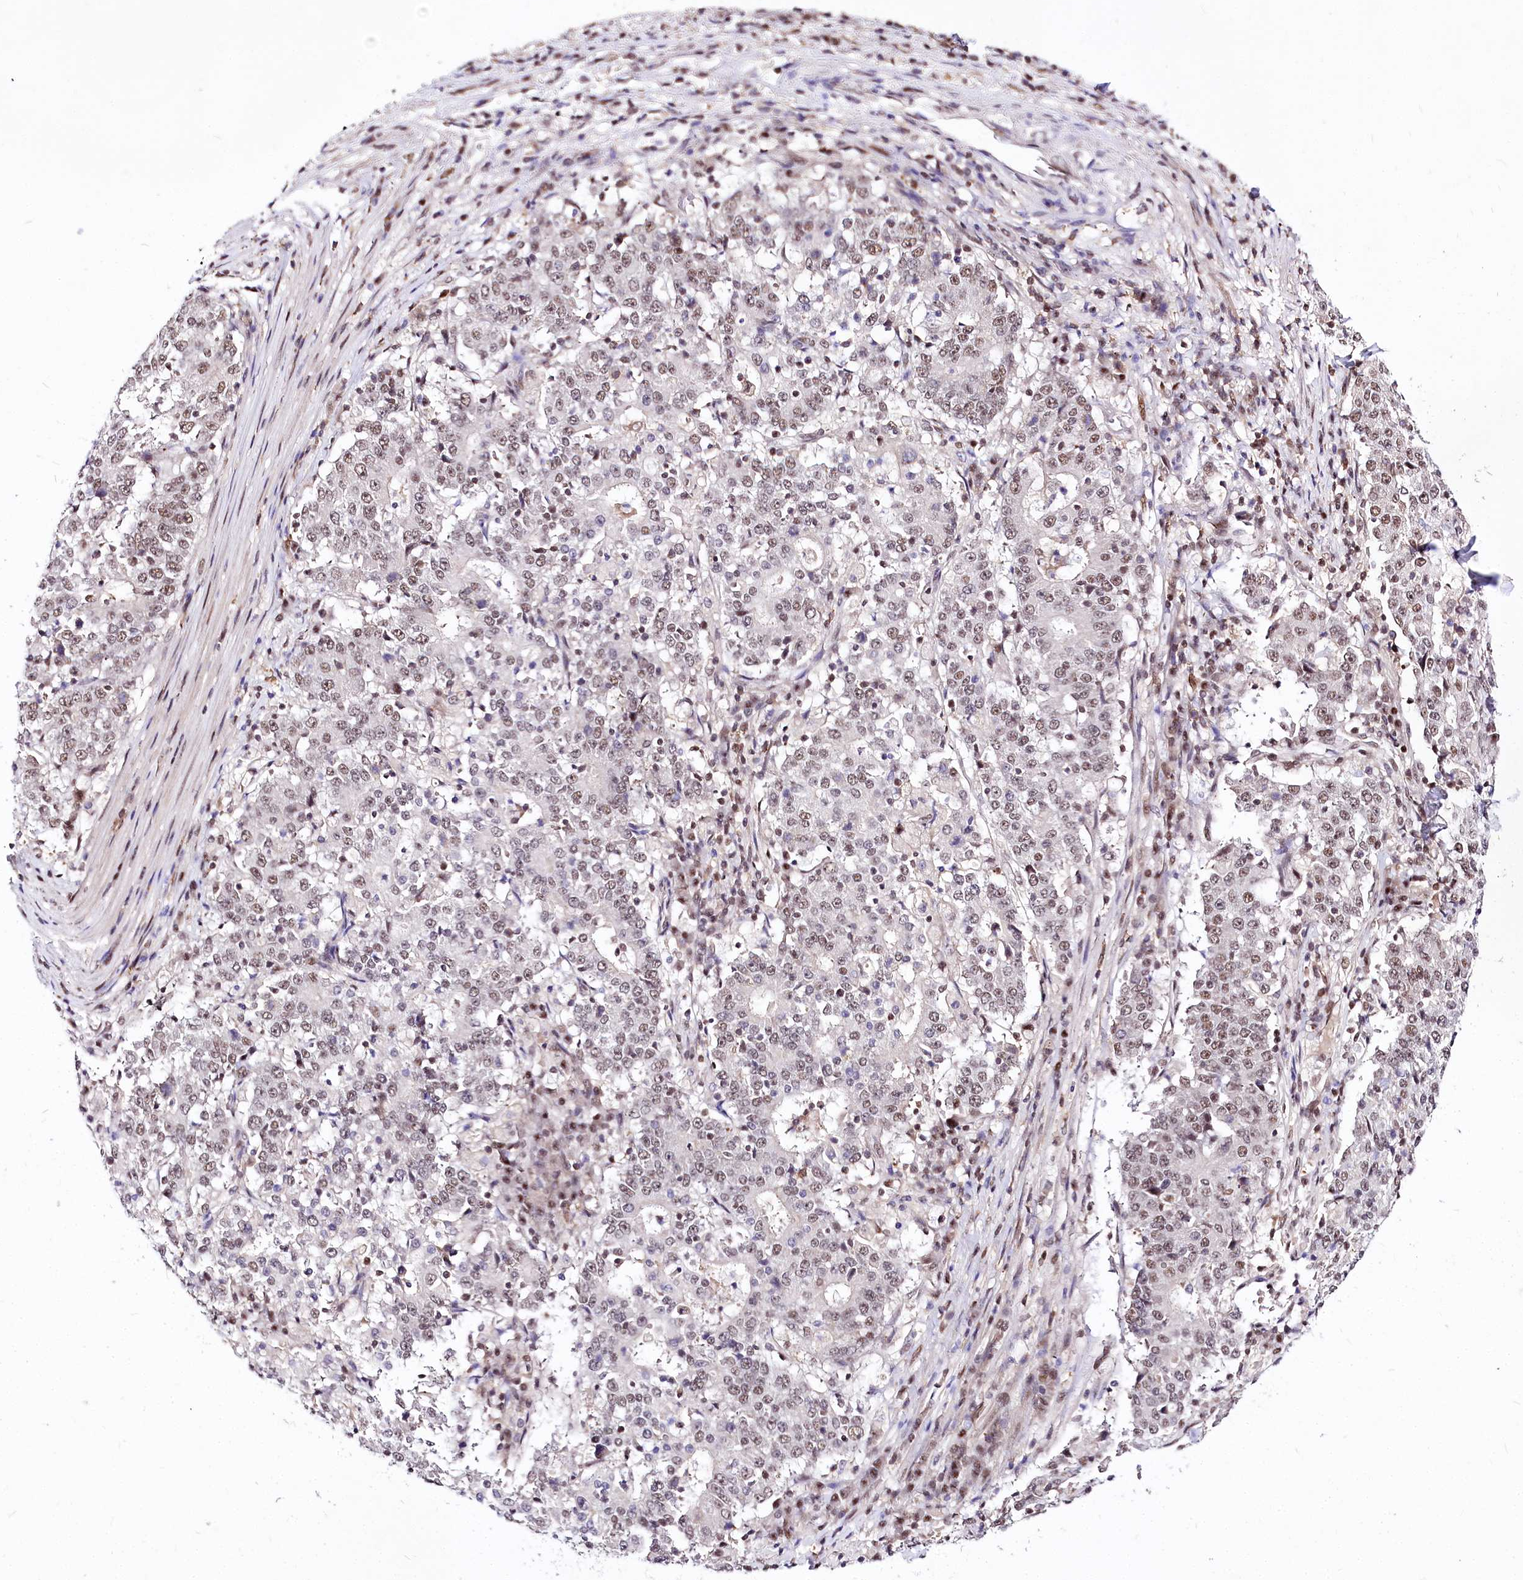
{"staining": {"intensity": "weak", "quantity": ">75%", "location": "nuclear"}, "tissue": "stomach cancer", "cell_type": "Tumor cells", "image_type": "cancer", "snomed": [{"axis": "morphology", "description": "Adenocarcinoma, NOS"}, {"axis": "topography", "description": "Stomach"}], "caption": "Immunohistochemistry (IHC) micrograph of neoplastic tissue: stomach cancer (adenocarcinoma) stained using immunohistochemistry demonstrates low levels of weak protein expression localized specifically in the nuclear of tumor cells, appearing as a nuclear brown color.", "gene": "POLA2", "patient": {"sex": "male", "age": 59}}